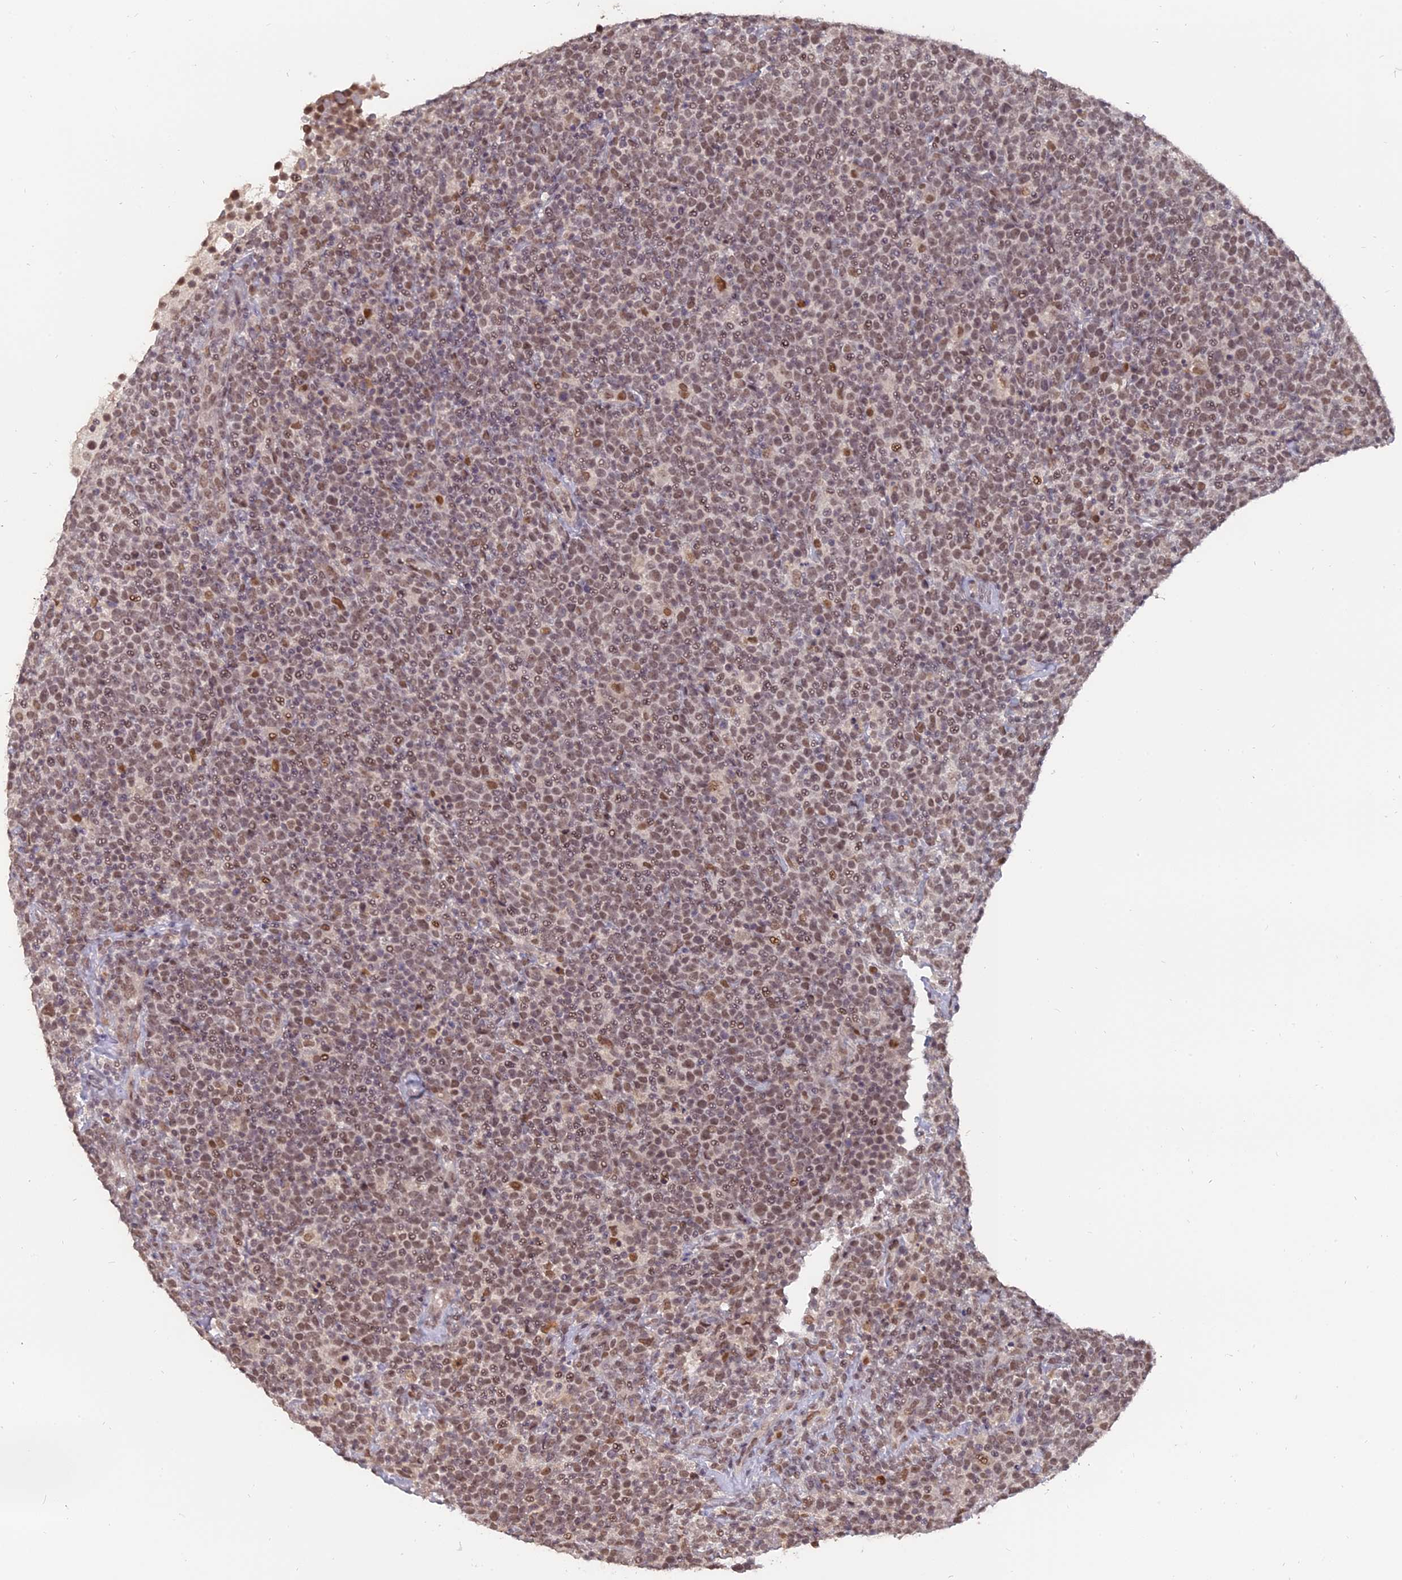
{"staining": {"intensity": "moderate", "quantity": ">75%", "location": "nuclear"}, "tissue": "lymphoma", "cell_type": "Tumor cells", "image_type": "cancer", "snomed": [{"axis": "morphology", "description": "Malignant lymphoma, non-Hodgkin's type, High grade"}, {"axis": "topography", "description": "Lymph node"}], "caption": "High-magnification brightfield microscopy of high-grade malignant lymphoma, non-Hodgkin's type stained with DAB (brown) and counterstained with hematoxylin (blue). tumor cells exhibit moderate nuclear expression is appreciated in approximately>75% of cells. (DAB (3,3'-diaminobenzidine) = brown stain, brightfield microscopy at high magnification).", "gene": "NR1H3", "patient": {"sex": "male", "age": 61}}